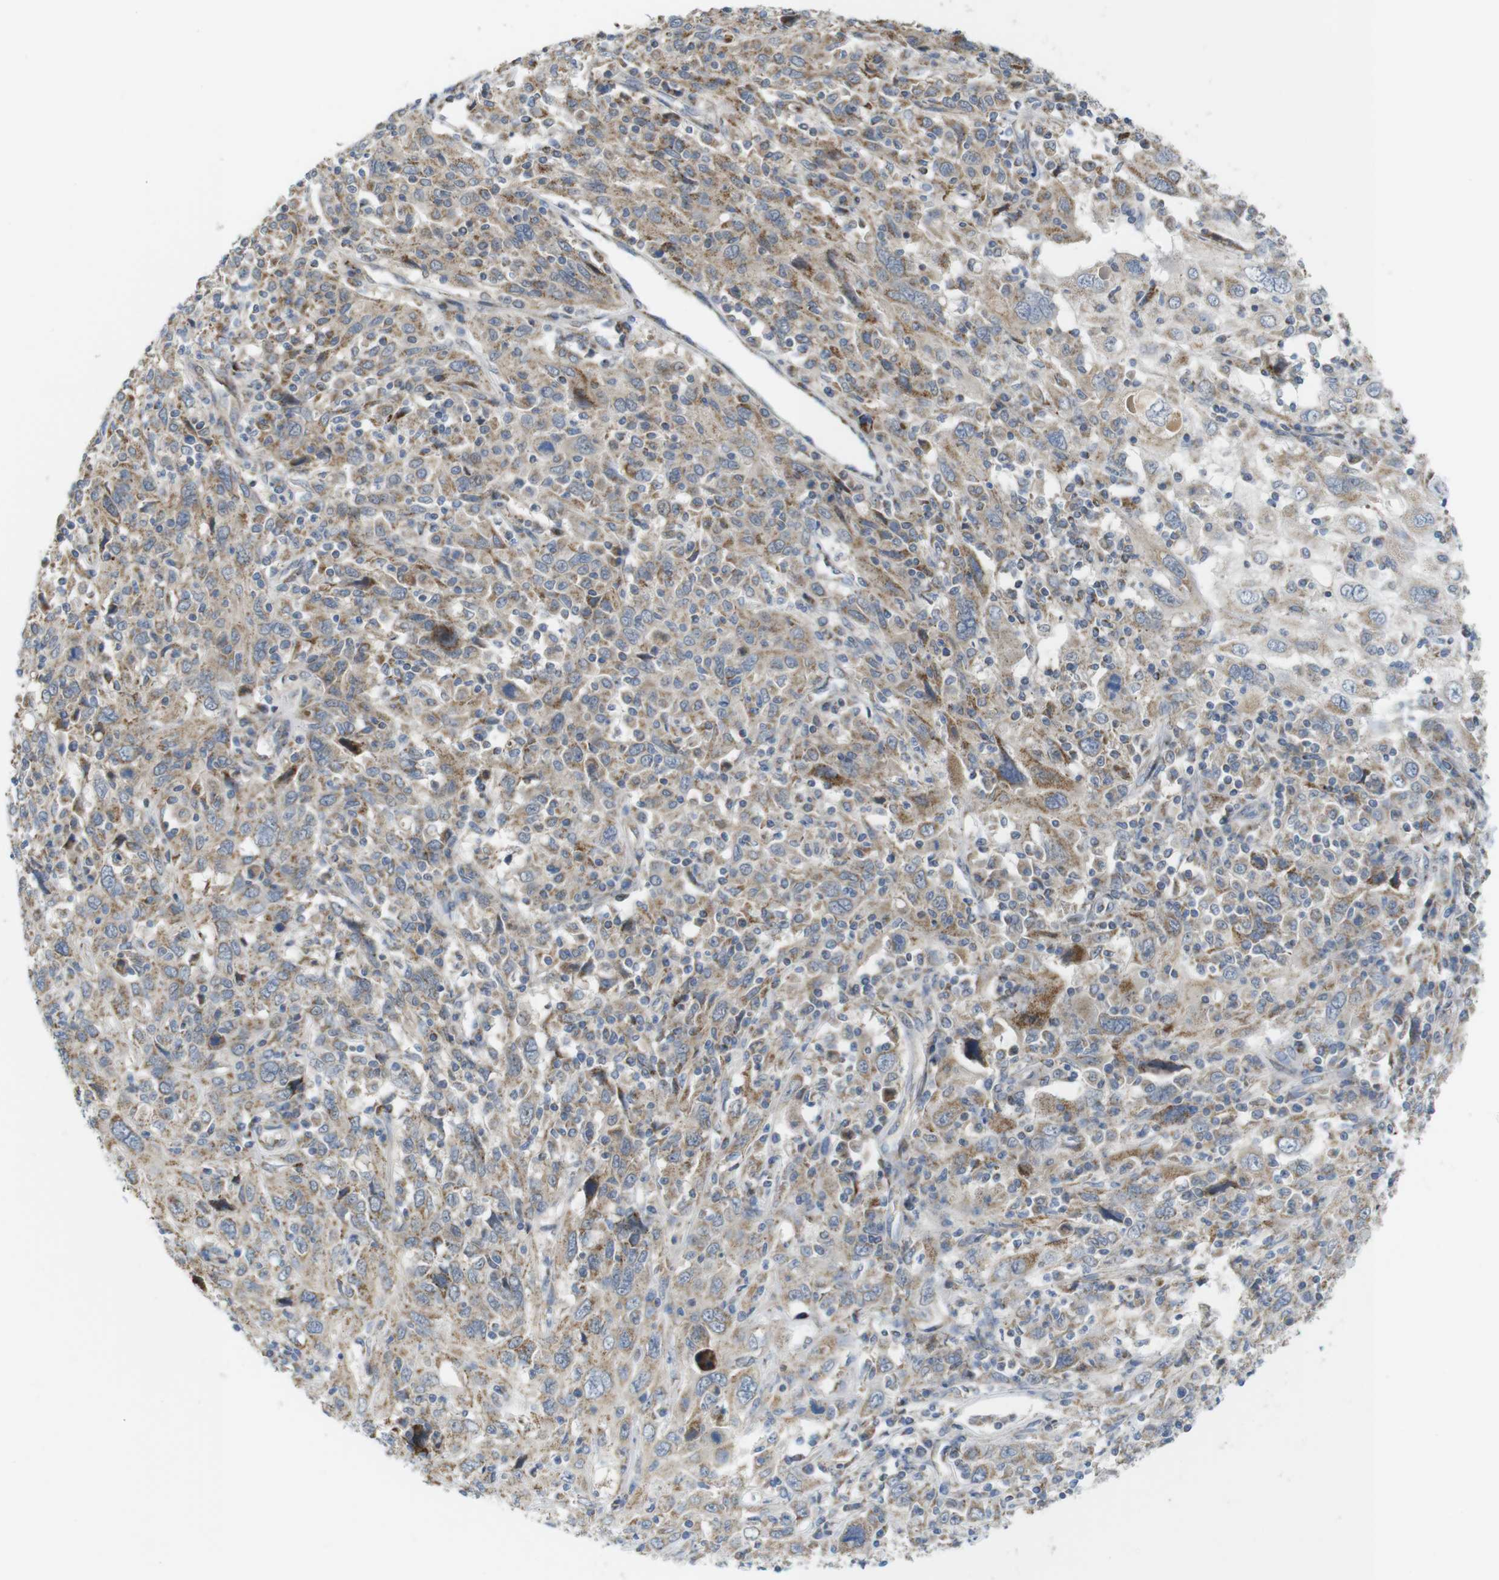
{"staining": {"intensity": "moderate", "quantity": ">75%", "location": "cytoplasmic/membranous"}, "tissue": "cervical cancer", "cell_type": "Tumor cells", "image_type": "cancer", "snomed": [{"axis": "morphology", "description": "Squamous cell carcinoma, NOS"}, {"axis": "topography", "description": "Cervix"}], "caption": "IHC photomicrograph of neoplastic tissue: human squamous cell carcinoma (cervical) stained using IHC exhibits medium levels of moderate protein expression localized specifically in the cytoplasmic/membranous of tumor cells, appearing as a cytoplasmic/membranous brown color.", "gene": "MARCHF1", "patient": {"sex": "female", "age": 46}}